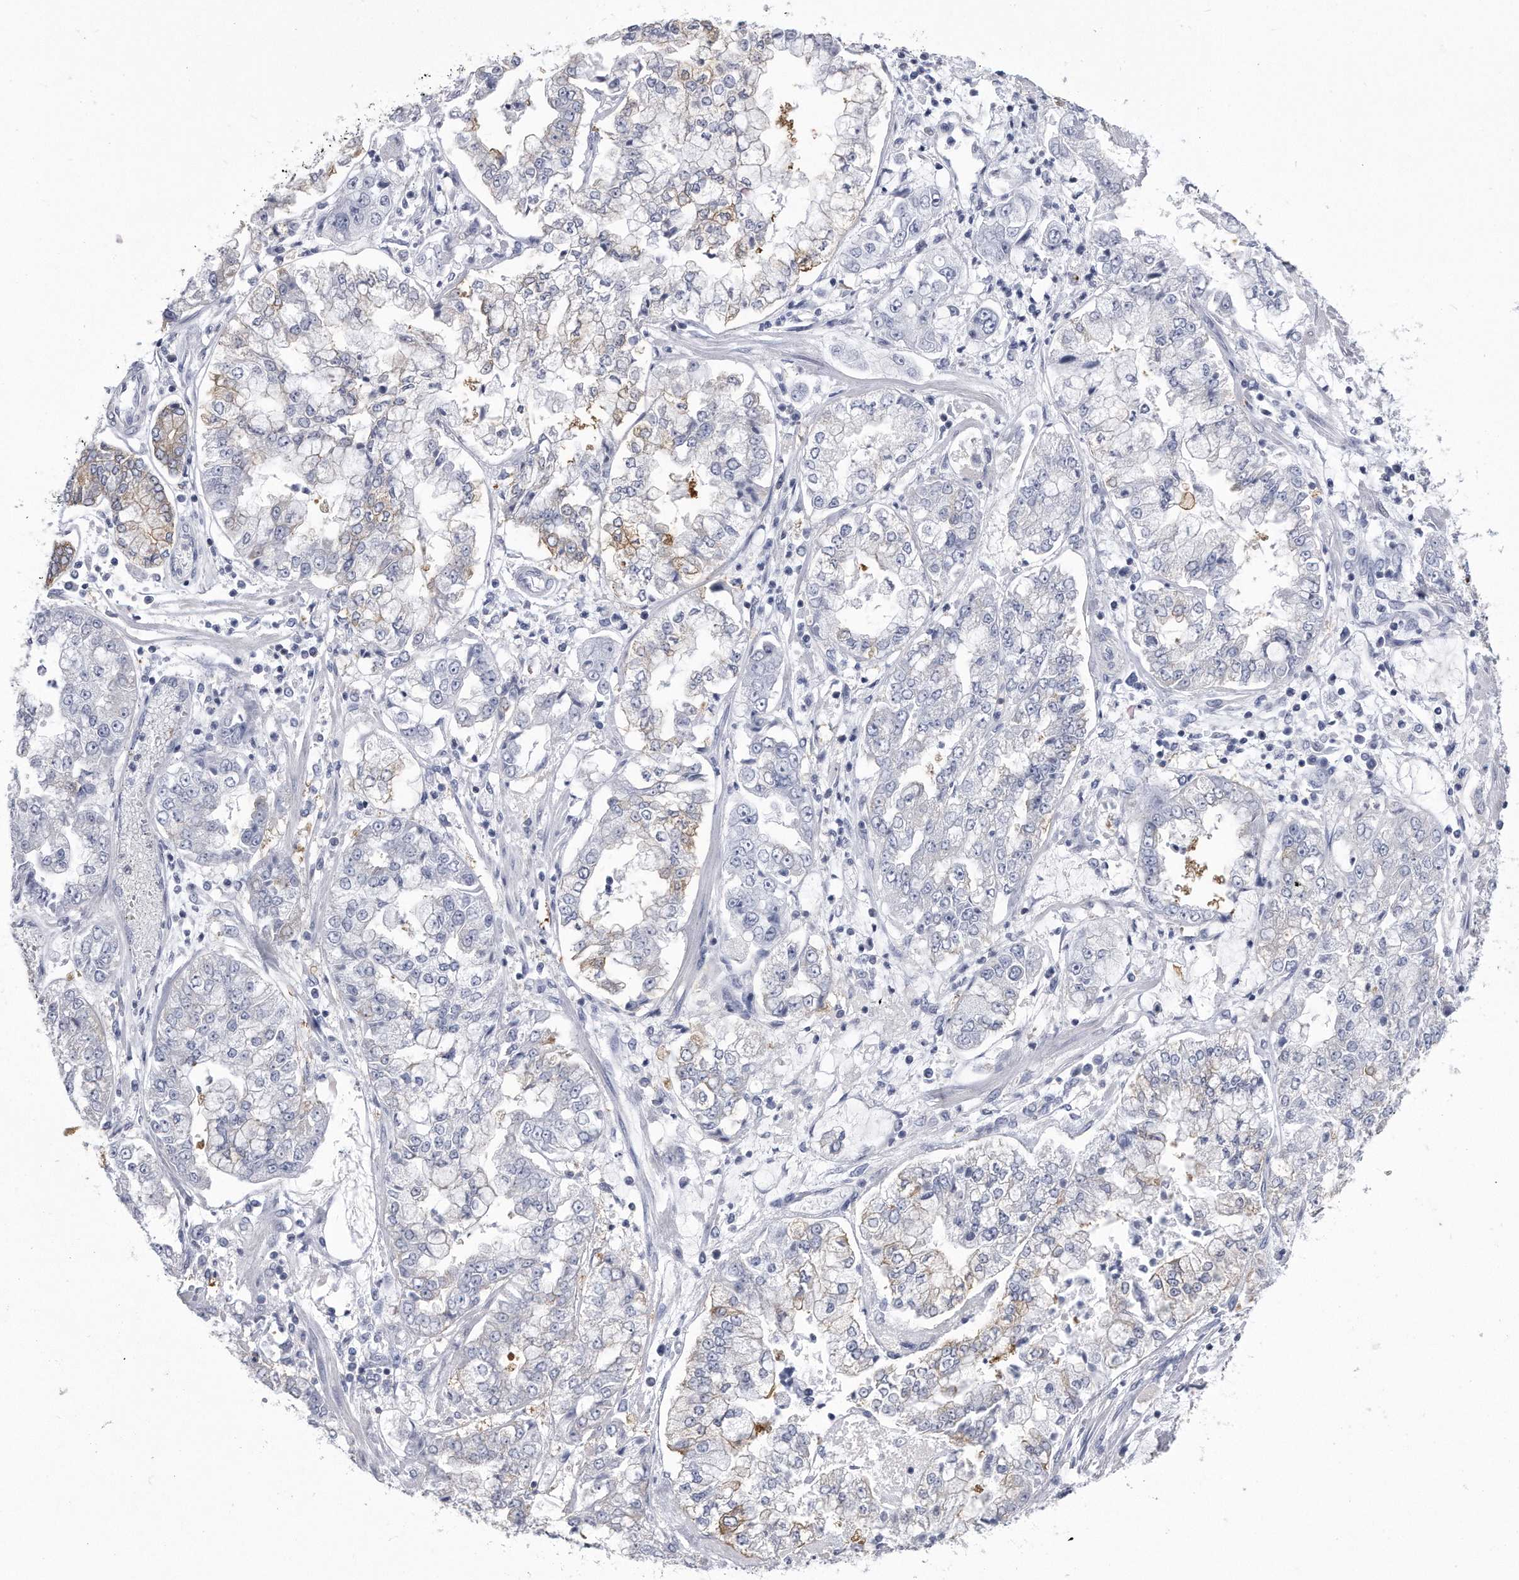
{"staining": {"intensity": "negative", "quantity": "none", "location": "none"}, "tissue": "stomach cancer", "cell_type": "Tumor cells", "image_type": "cancer", "snomed": [{"axis": "morphology", "description": "Adenocarcinoma, NOS"}, {"axis": "topography", "description": "Stomach"}], "caption": "This photomicrograph is of stomach cancer (adenocarcinoma) stained with immunohistochemistry to label a protein in brown with the nuclei are counter-stained blue. There is no expression in tumor cells.", "gene": "PYGB", "patient": {"sex": "male", "age": 76}}